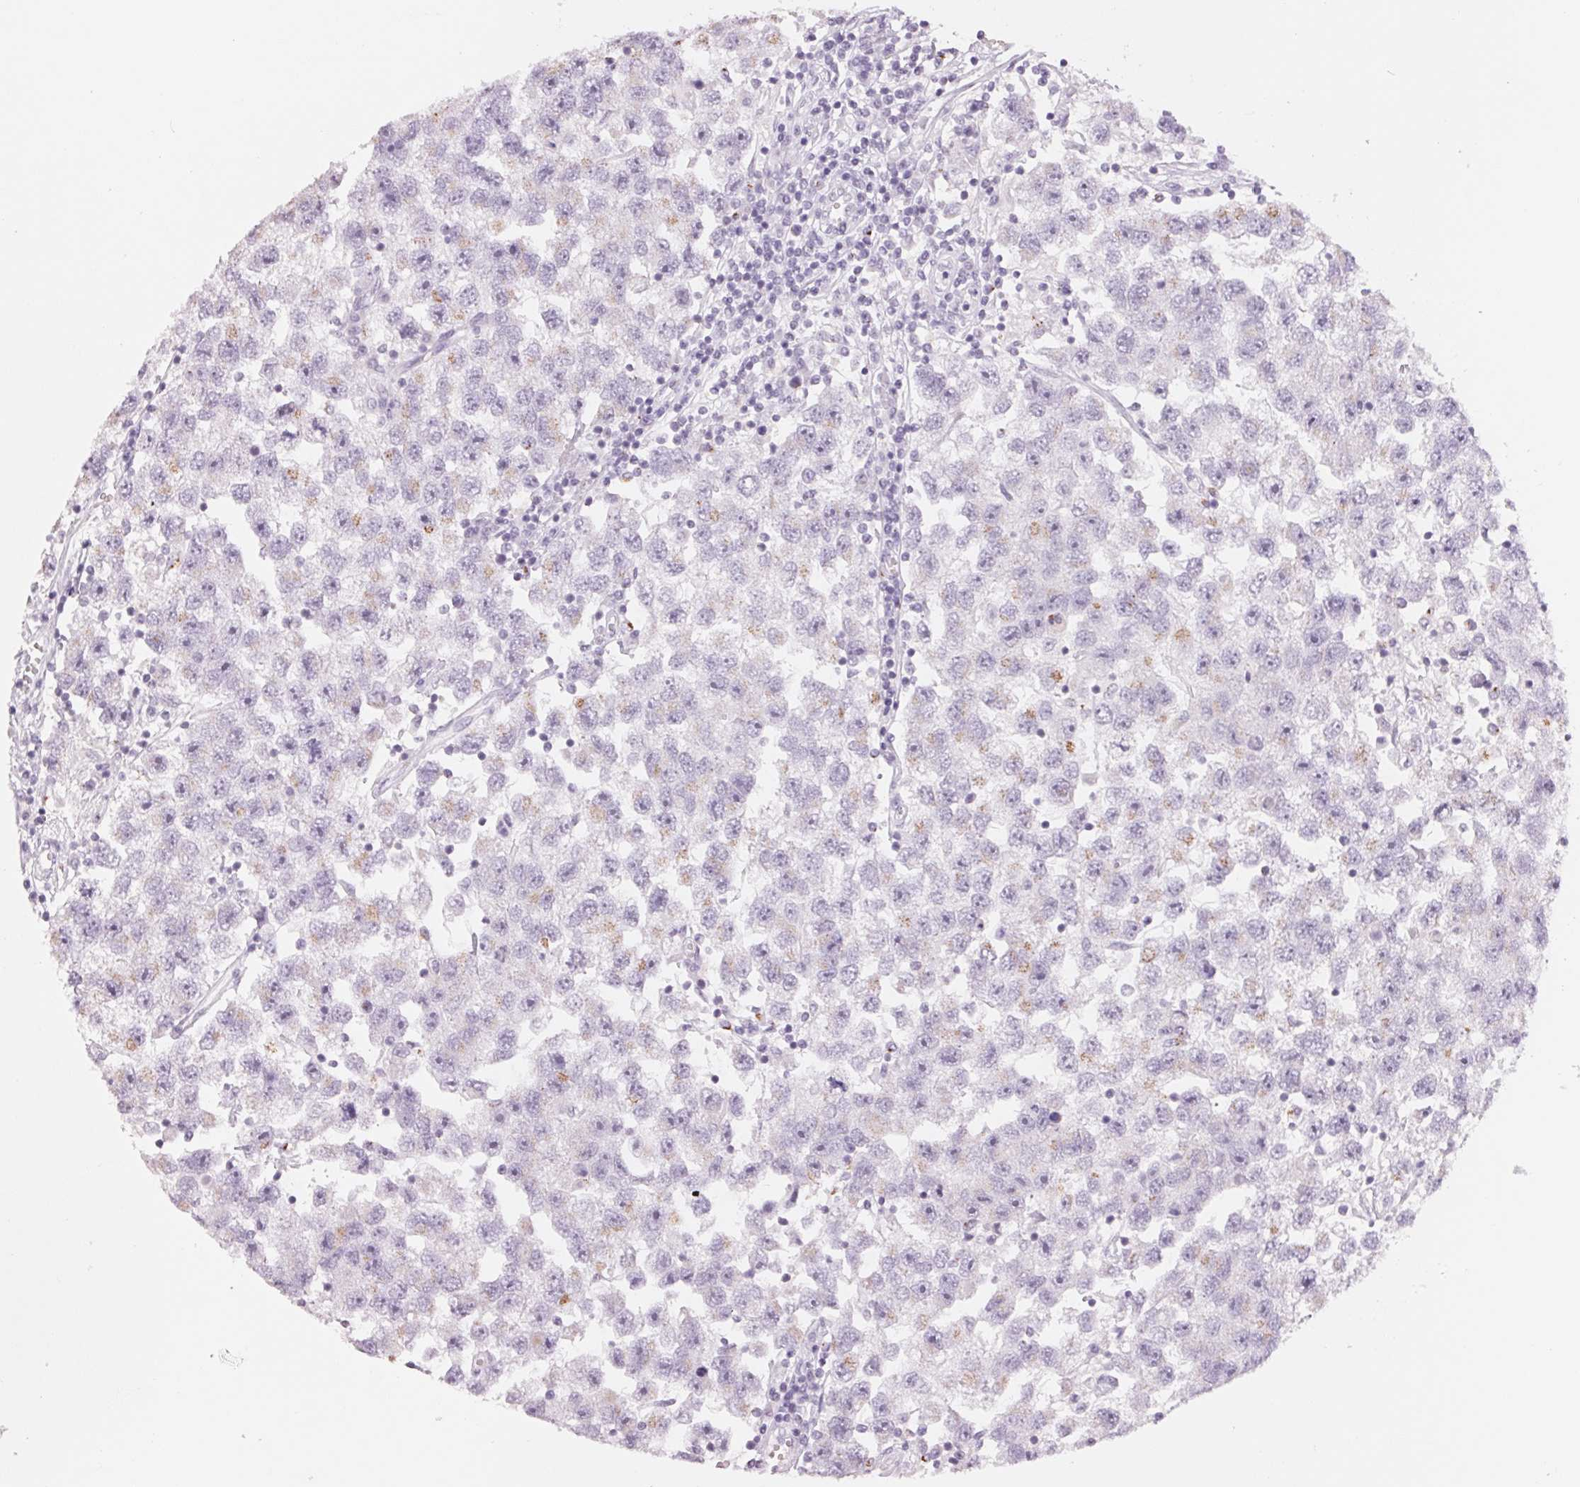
{"staining": {"intensity": "moderate", "quantity": "<25%", "location": "cytoplasmic/membranous"}, "tissue": "testis cancer", "cell_type": "Tumor cells", "image_type": "cancer", "snomed": [{"axis": "morphology", "description": "Seminoma, NOS"}, {"axis": "topography", "description": "Testis"}], "caption": "Immunohistochemical staining of human seminoma (testis) reveals low levels of moderate cytoplasmic/membranous protein positivity in about <25% of tumor cells. The protein of interest is shown in brown color, while the nuclei are stained blue.", "gene": "GALNT7", "patient": {"sex": "male", "age": 26}}